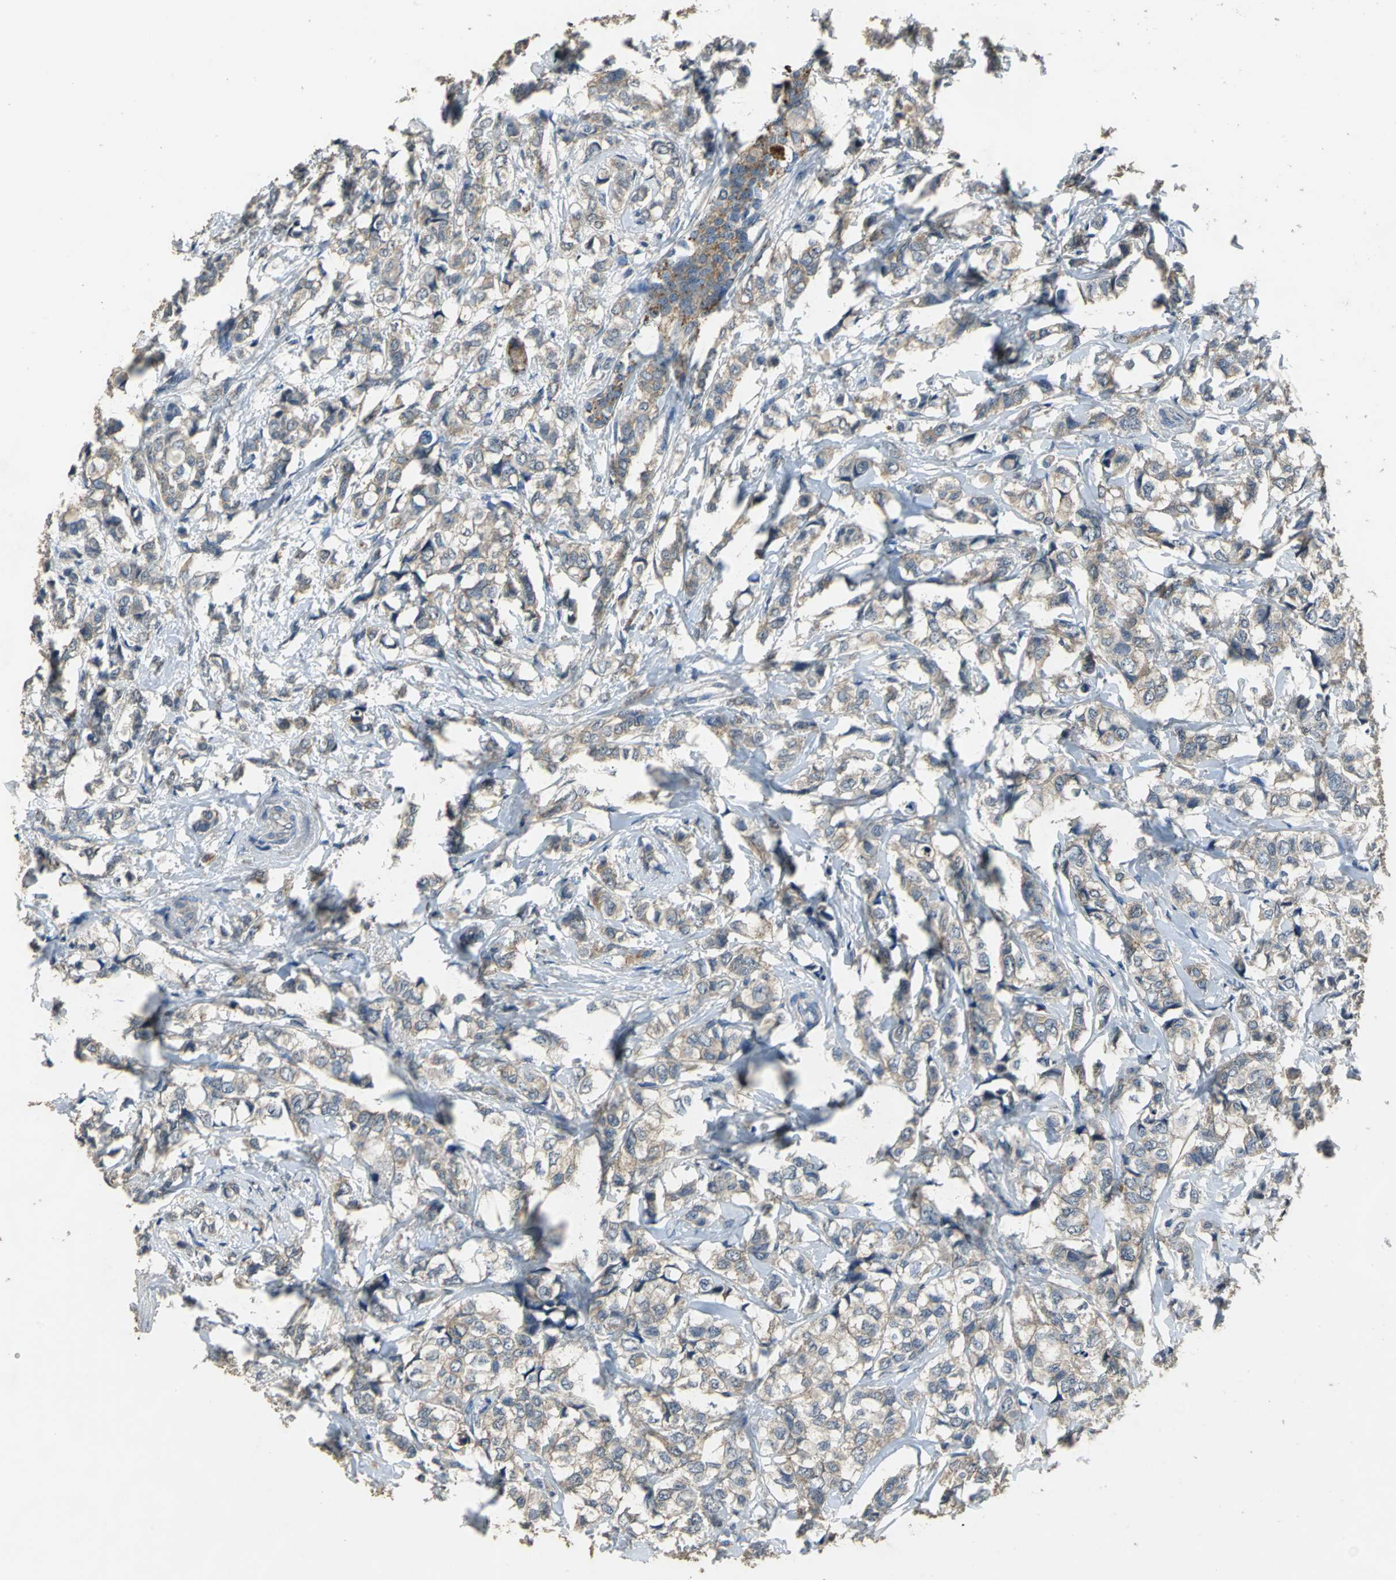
{"staining": {"intensity": "weak", "quantity": ">75%", "location": "cytoplasmic/membranous"}, "tissue": "breast cancer", "cell_type": "Tumor cells", "image_type": "cancer", "snomed": [{"axis": "morphology", "description": "Lobular carcinoma"}, {"axis": "topography", "description": "Breast"}], "caption": "DAB (3,3'-diaminobenzidine) immunohistochemical staining of human breast cancer reveals weak cytoplasmic/membranous protein expression in about >75% of tumor cells.", "gene": "OCLN", "patient": {"sex": "female", "age": 60}}